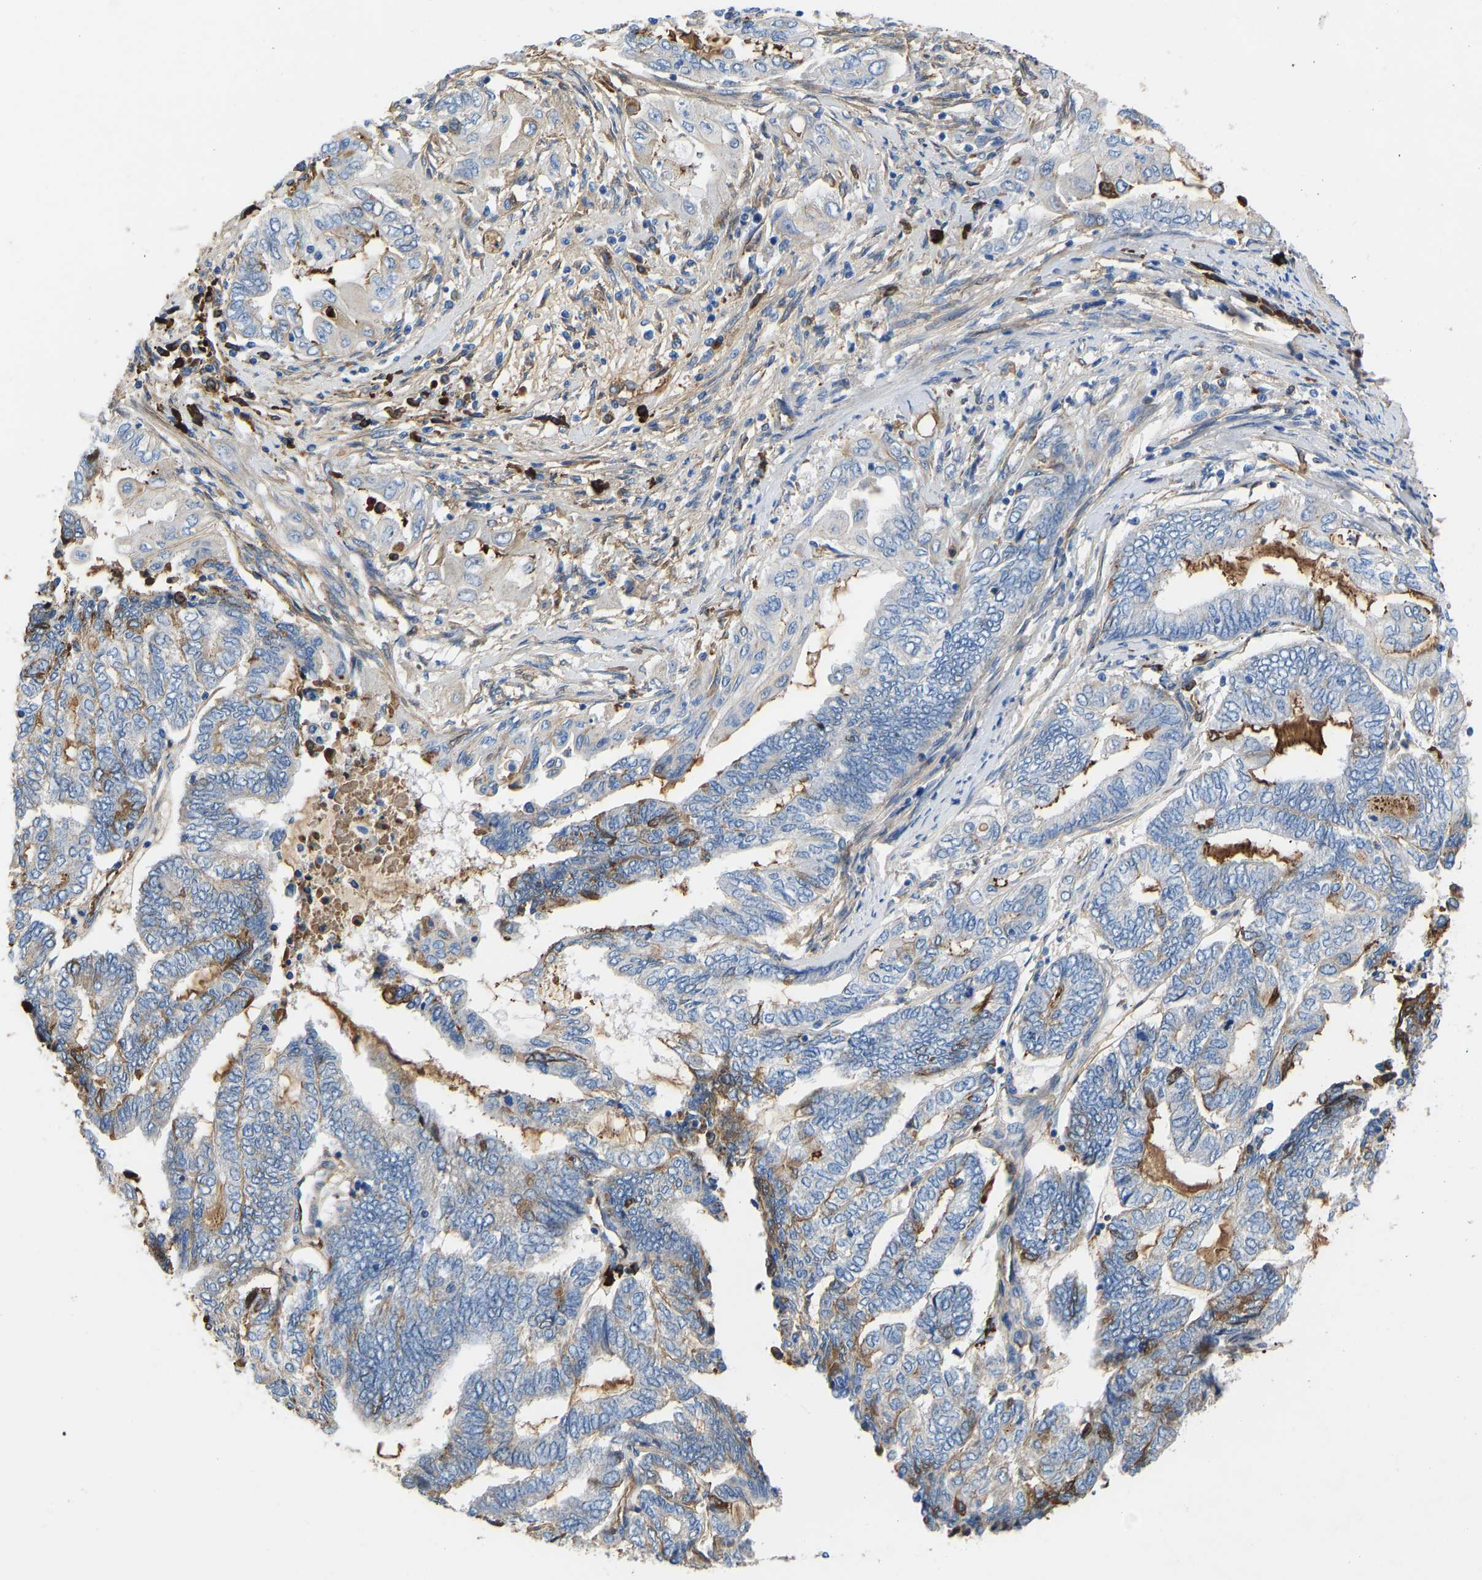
{"staining": {"intensity": "negative", "quantity": "none", "location": "none"}, "tissue": "endometrial cancer", "cell_type": "Tumor cells", "image_type": "cancer", "snomed": [{"axis": "morphology", "description": "Adenocarcinoma, NOS"}, {"axis": "topography", "description": "Uterus"}, {"axis": "topography", "description": "Endometrium"}], "caption": "Immunohistochemistry (IHC) histopathology image of neoplastic tissue: human endometrial cancer (adenocarcinoma) stained with DAB demonstrates no significant protein positivity in tumor cells.", "gene": "HSPG2", "patient": {"sex": "female", "age": 70}}